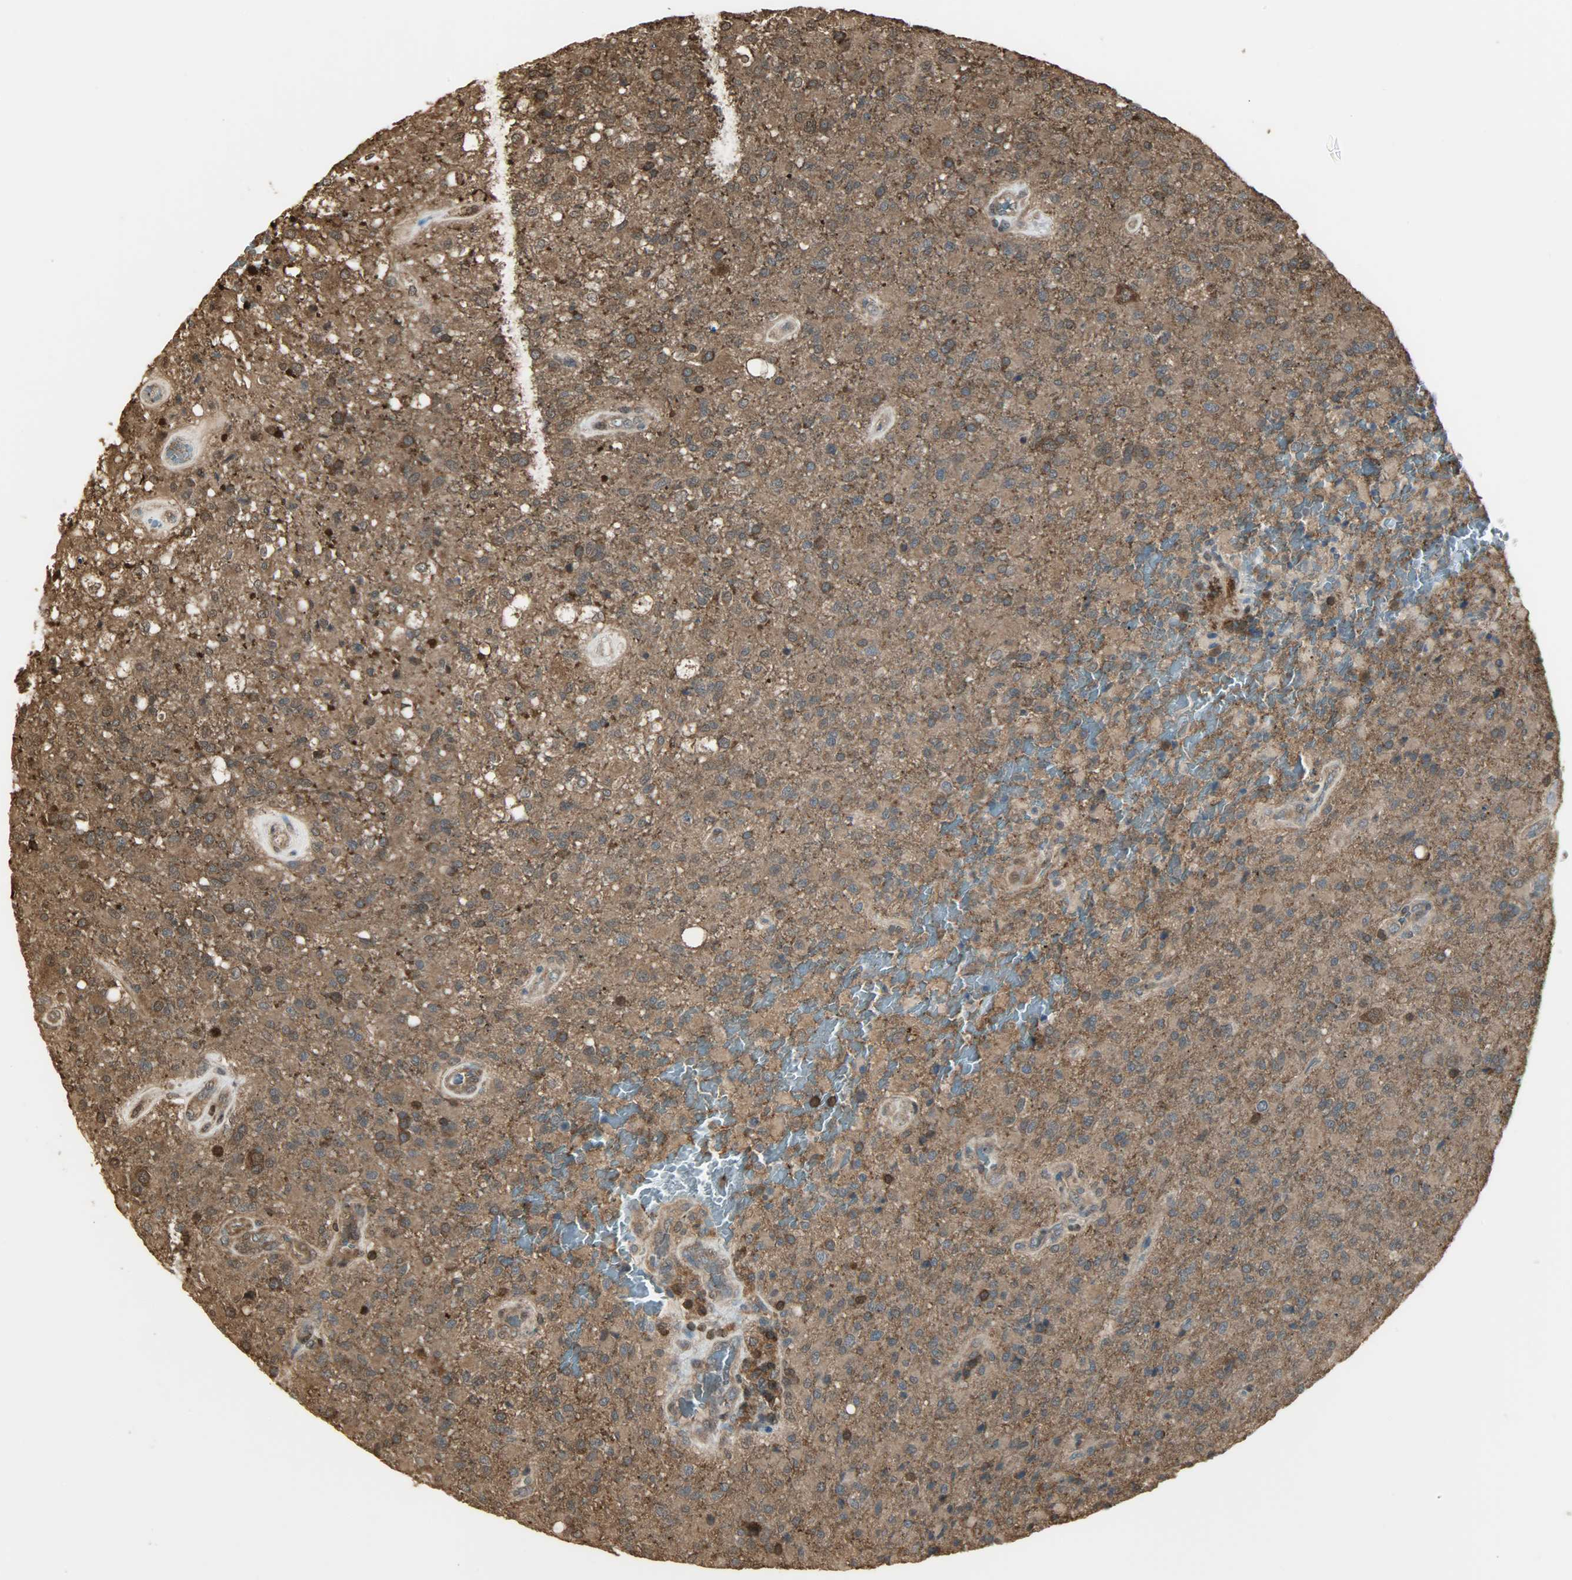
{"staining": {"intensity": "strong", "quantity": "25%-75%", "location": "cytoplasmic/membranous,nuclear"}, "tissue": "glioma", "cell_type": "Tumor cells", "image_type": "cancer", "snomed": [{"axis": "morphology", "description": "Glioma, malignant, High grade"}, {"axis": "topography", "description": "Brain"}], "caption": "This image displays glioma stained with immunohistochemistry (IHC) to label a protein in brown. The cytoplasmic/membranous and nuclear of tumor cells show strong positivity for the protein. Nuclei are counter-stained blue.", "gene": "YWHAZ", "patient": {"sex": "male", "age": 71}}